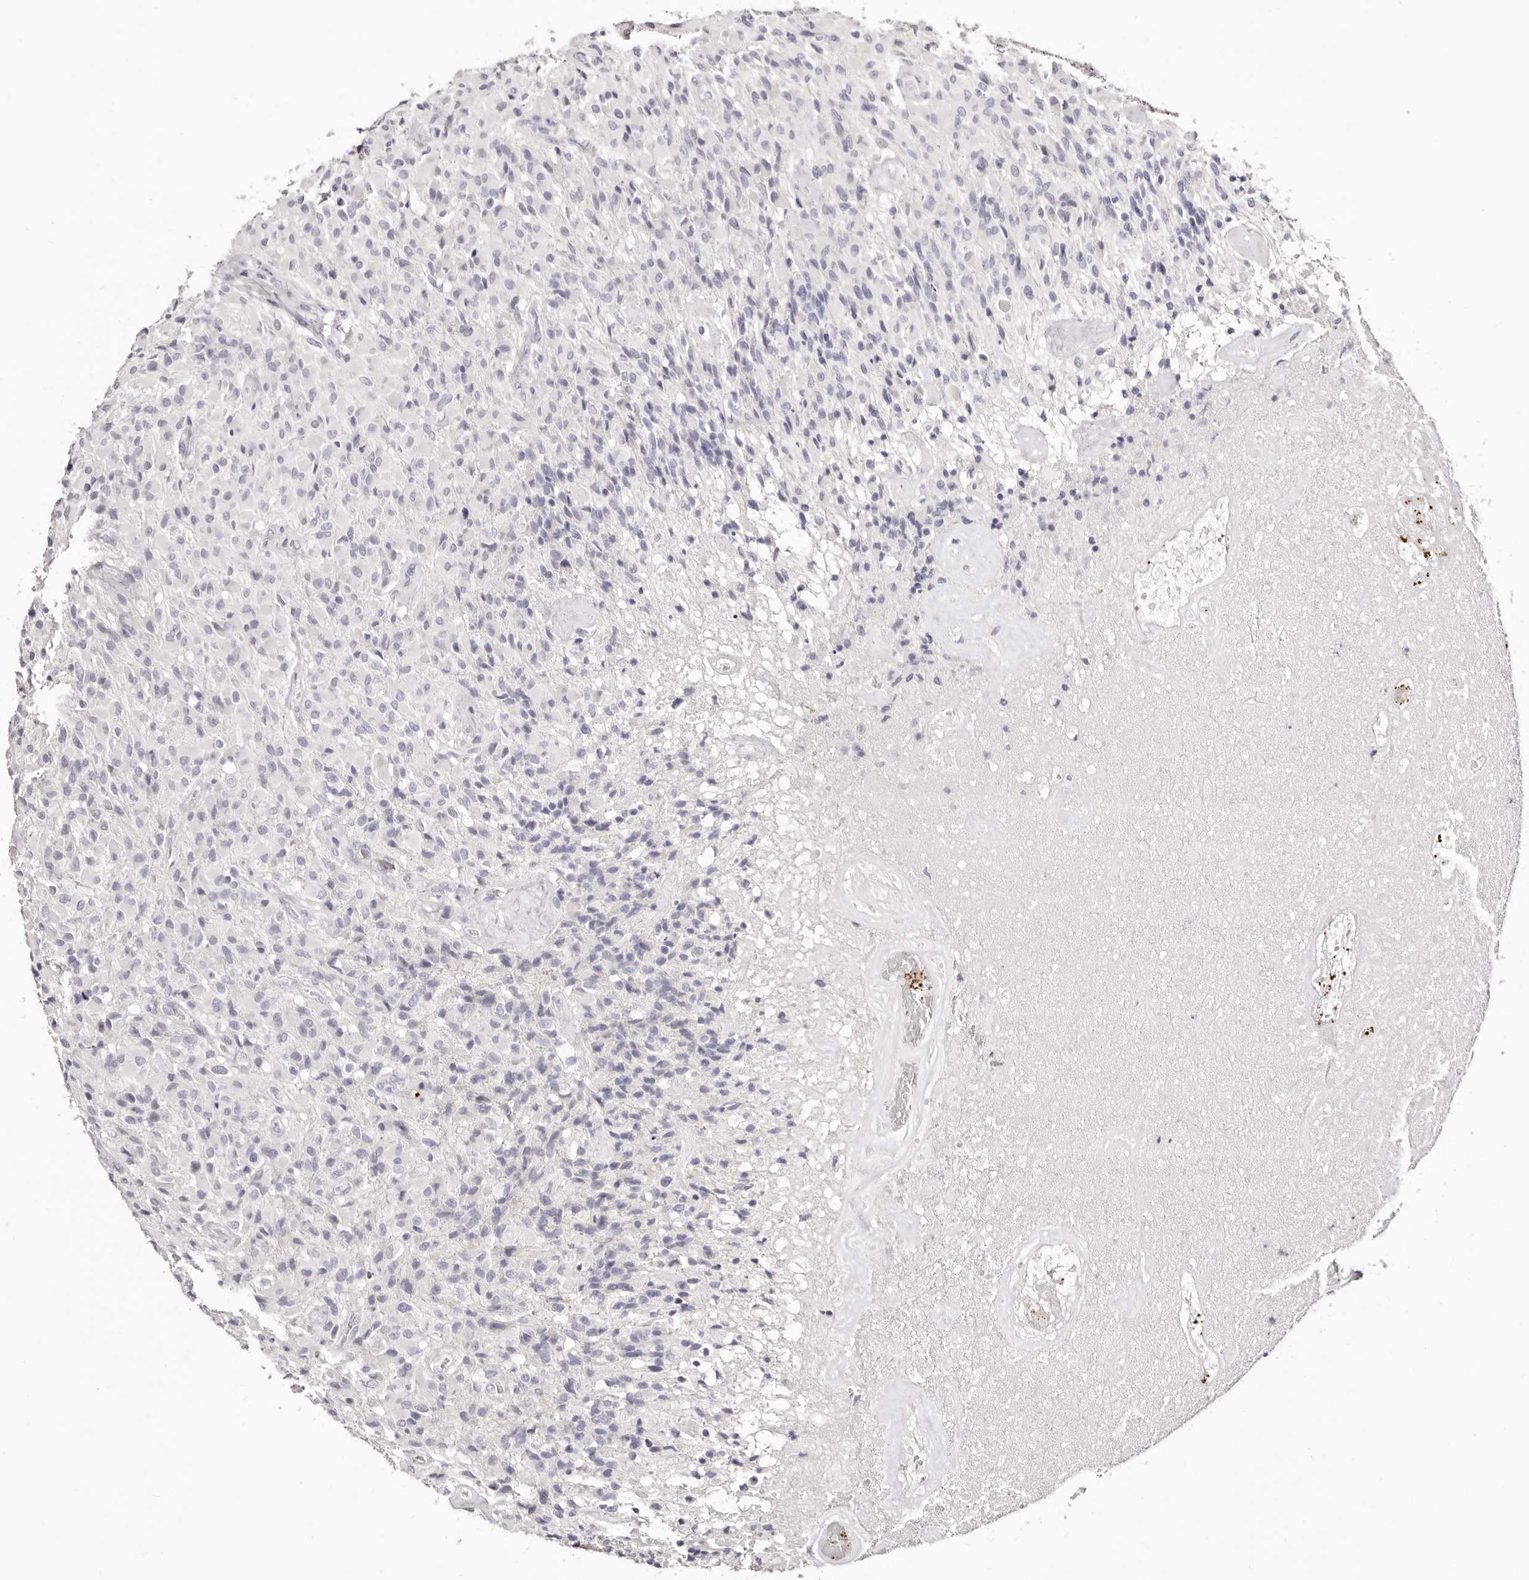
{"staining": {"intensity": "negative", "quantity": "none", "location": "none"}, "tissue": "glioma", "cell_type": "Tumor cells", "image_type": "cancer", "snomed": [{"axis": "morphology", "description": "Glioma, malignant, High grade"}, {"axis": "topography", "description": "Brain"}], "caption": "This image is of glioma stained with immunohistochemistry to label a protein in brown with the nuclei are counter-stained blue. There is no expression in tumor cells. Brightfield microscopy of immunohistochemistry stained with DAB (brown) and hematoxylin (blue), captured at high magnification.", "gene": "PF4", "patient": {"sex": "male", "age": 71}}